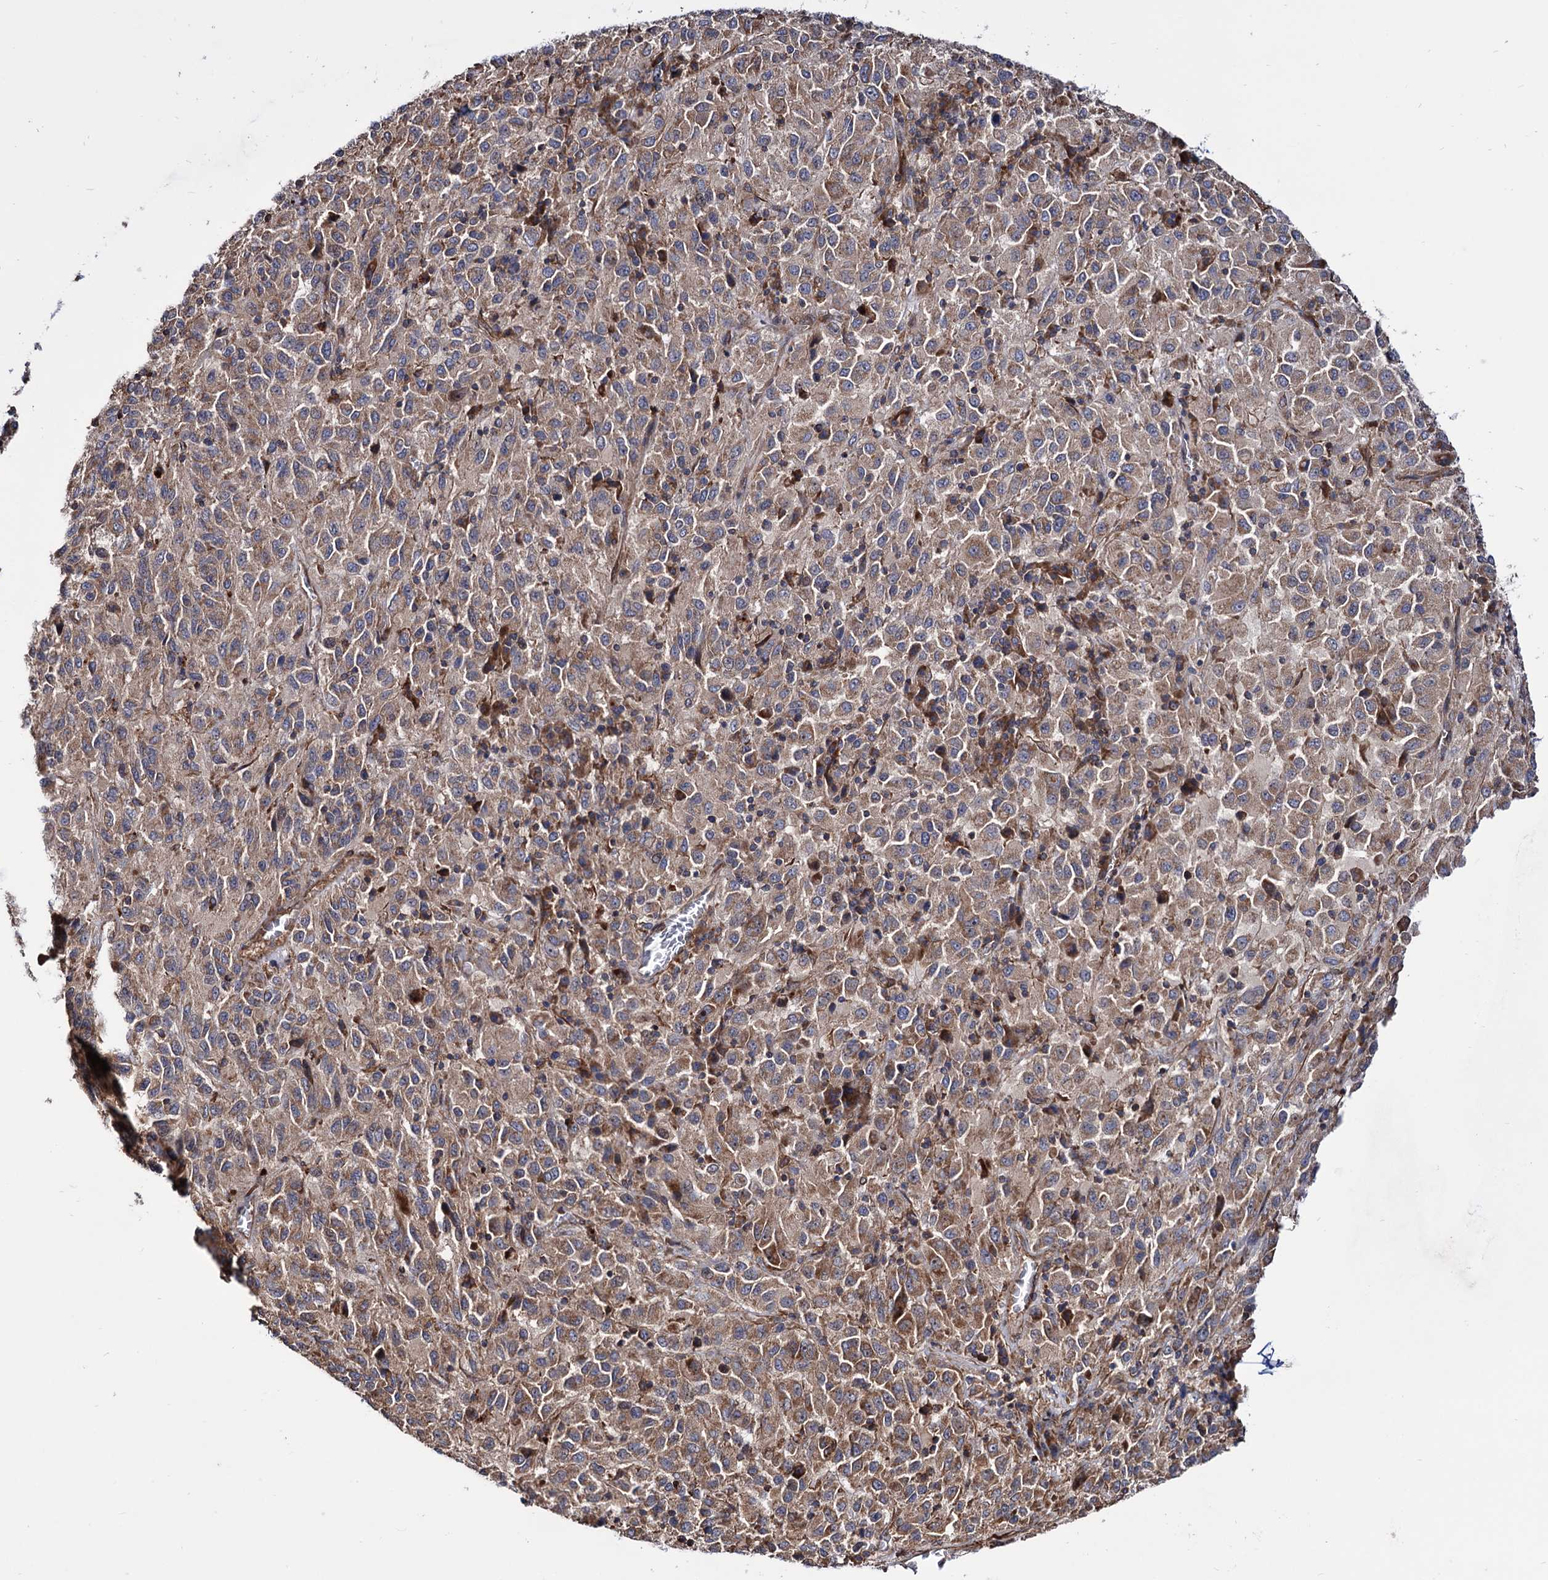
{"staining": {"intensity": "moderate", "quantity": ">75%", "location": "cytoplasmic/membranous"}, "tissue": "melanoma", "cell_type": "Tumor cells", "image_type": "cancer", "snomed": [{"axis": "morphology", "description": "Malignant melanoma, Metastatic site"}, {"axis": "topography", "description": "Lung"}], "caption": "Immunohistochemistry (IHC) of malignant melanoma (metastatic site) shows medium levels of moderate cytoplasmic/membranous expression in approximately >75% of tumor cells.", "gene": "FERMT2", "patient": {"sex": "male", "age": 64}}